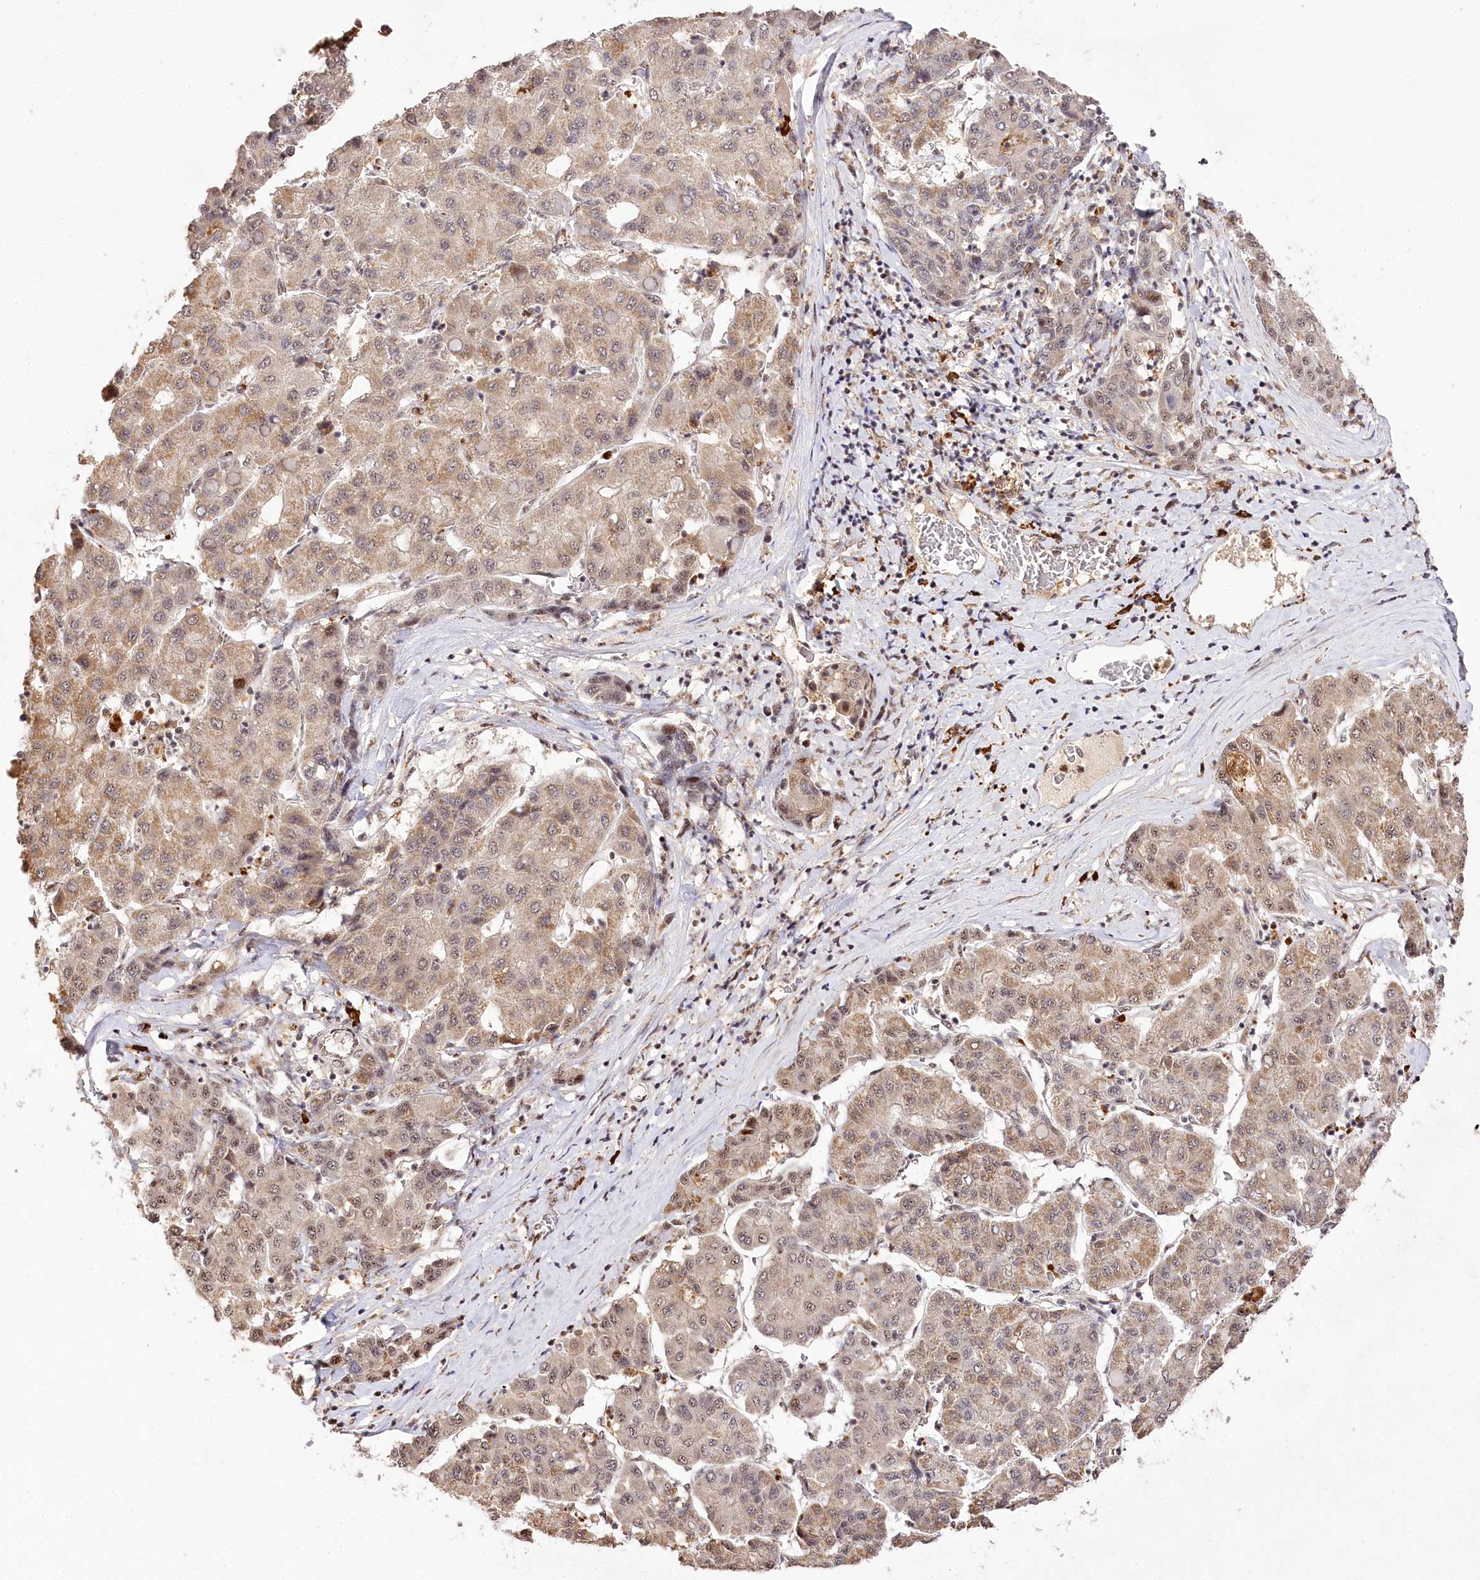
{"staining": {"intensity": "weak", "quantity": ">75%", "location": "cytoplasmic/membranous,nuclear"}, "tissue": "liver cancer", "cell_type": "Tumor cells", "image_type": "cancer", "snomed": [{"axis": "morphology", "description": "Carcinoma, Hepatocellular, NOS"}, {"axis": "topography", "description": "Liver"}], "caption": "Liver cancer (hepatocellular carcinoma) stained with a brown dye displays weak cytoplasmic/membranous and nuclear positive positivity in approximately >75% of tumor cells.", "gene": "PYROXD1", "patient": {"sex": "male", "age": 65}}